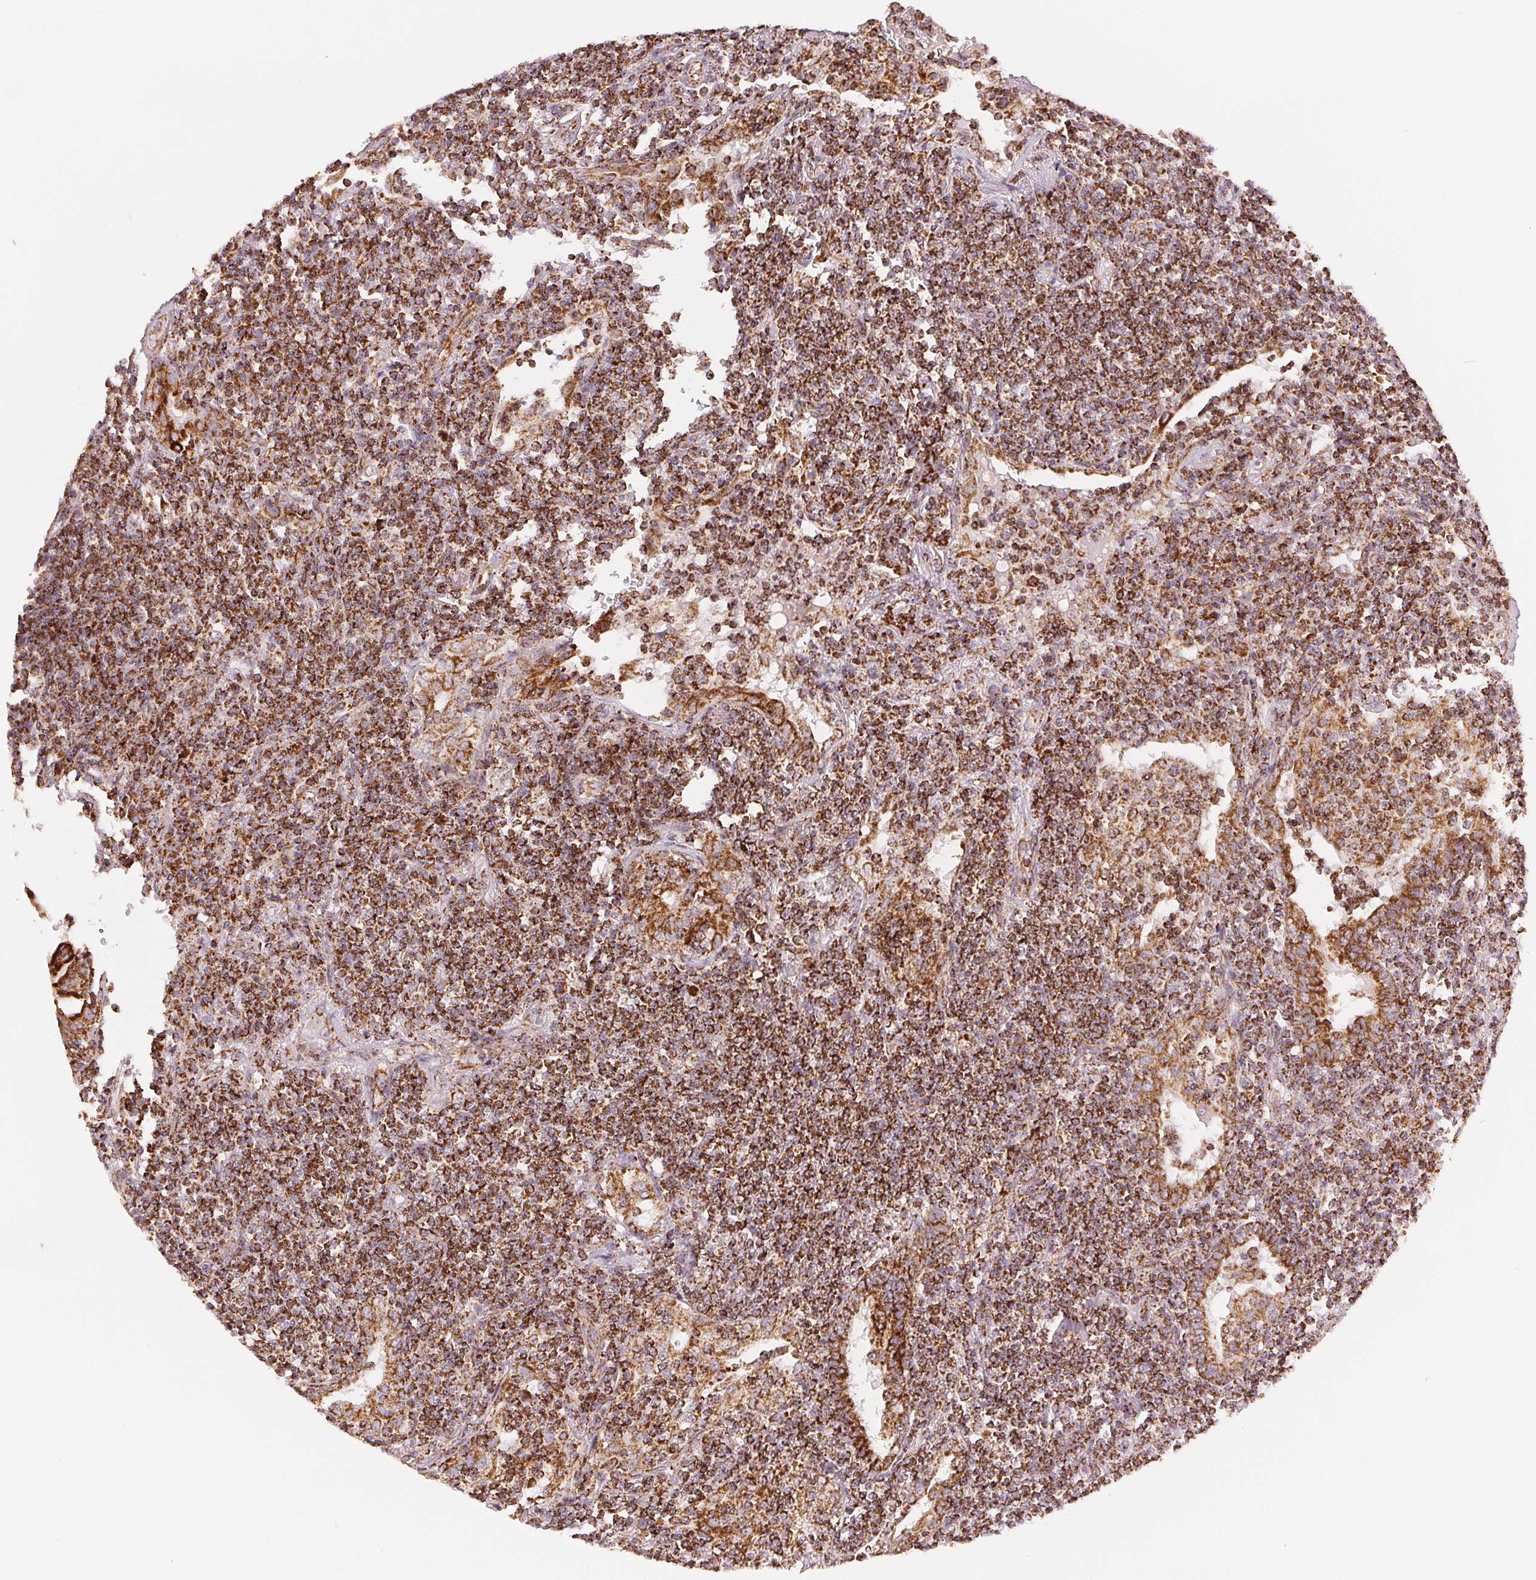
{"staining": {"intensity": "strong", "quantity": ">75%", "location": "cytoplasmic/membranous"}, "tissue": "lymphoma", "cell_type": "Tumor cells", "image_type": "cancer", "snomed": [{"axis": "morphology", "description": "Malignant lymphoma, non-Hodgkin's type, Low grade"}, {"axis": "topography", "description": "Lung"}], "caption": "Immunohistochemistry of human low-grade malignant lymphoma, non-Hodgkin's type exhibits high levels of strong cytoplasmic/membranous expression in approximately >75% of tumor cells. Nuclei are stained in blue.", "gene": "SDHB", "patient": {"sex": "female", "age": 71}}